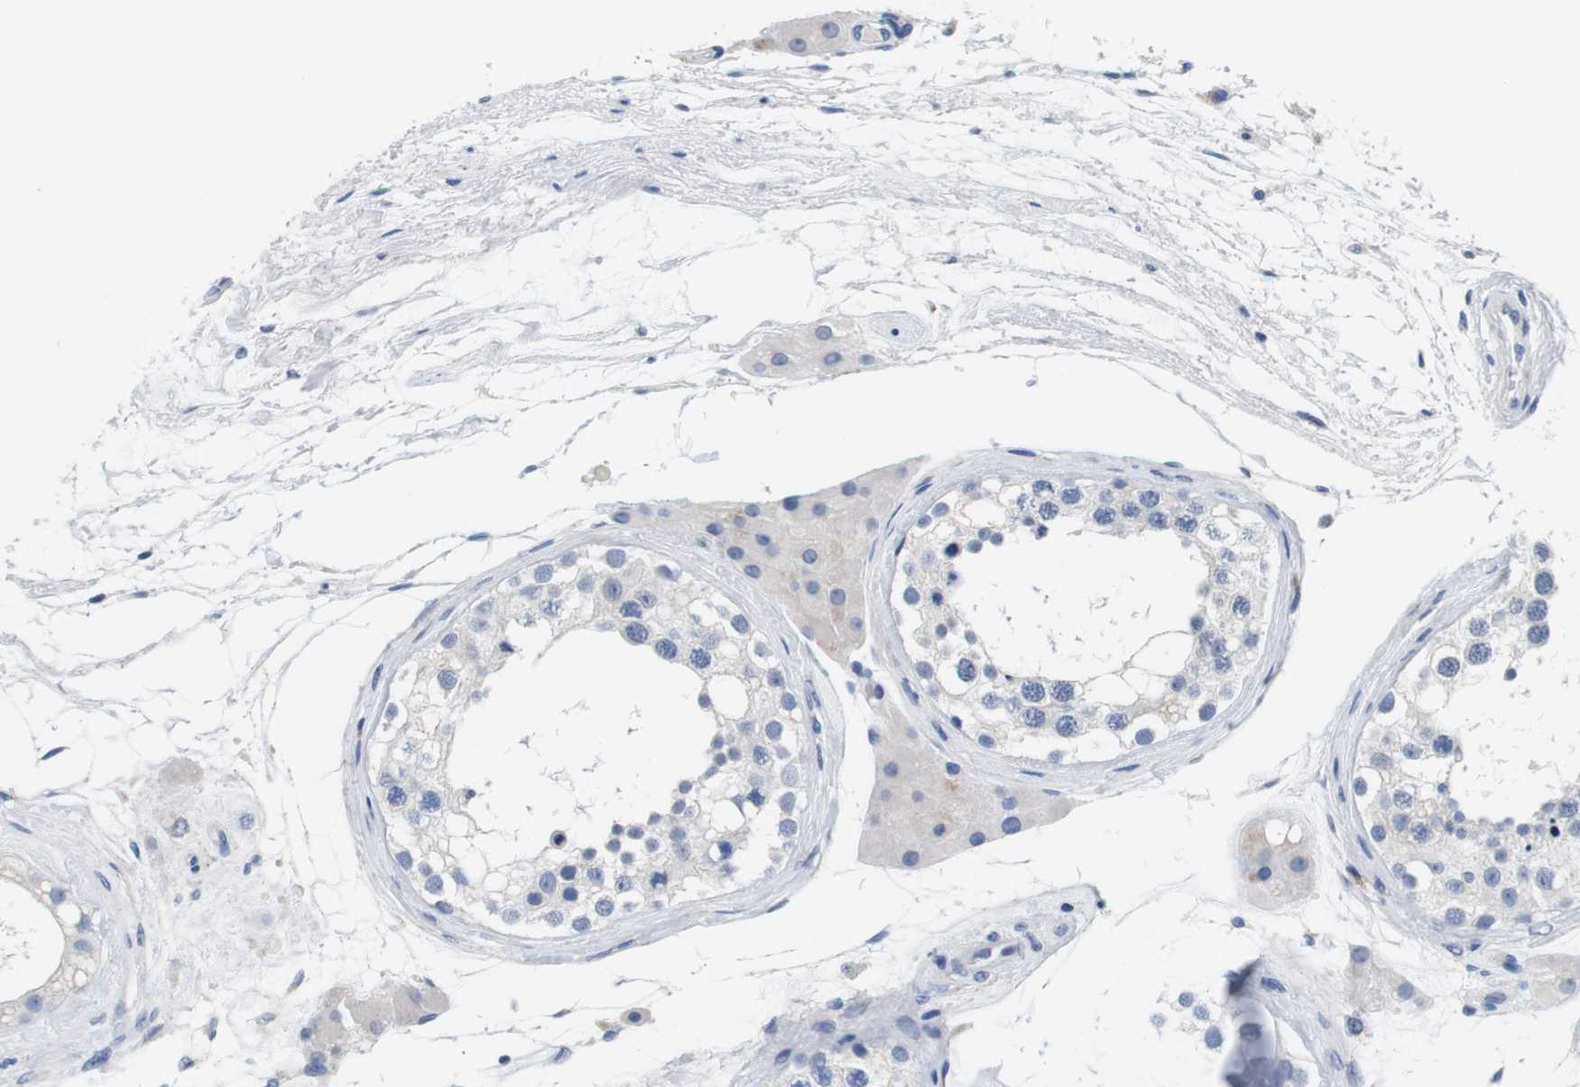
{"staining": {"intensity": "negative", "quantity": "none", "location": "none"}, "tissue": "testis", "cell_type": "Cells in seminiferous ducts", "image_type": "normal", "snomed": [{"axis": "morphology", "description": "Normal tissue, NOS"}, {"axis": "topography", "description": "Testis"}], "caption": "DAB immunohistochemical staining of normal testis exhibits no significant staining in cells in seminiferous ducts.", "gene": "MAP6", "patient": {"sex": "male", "age": 68}}